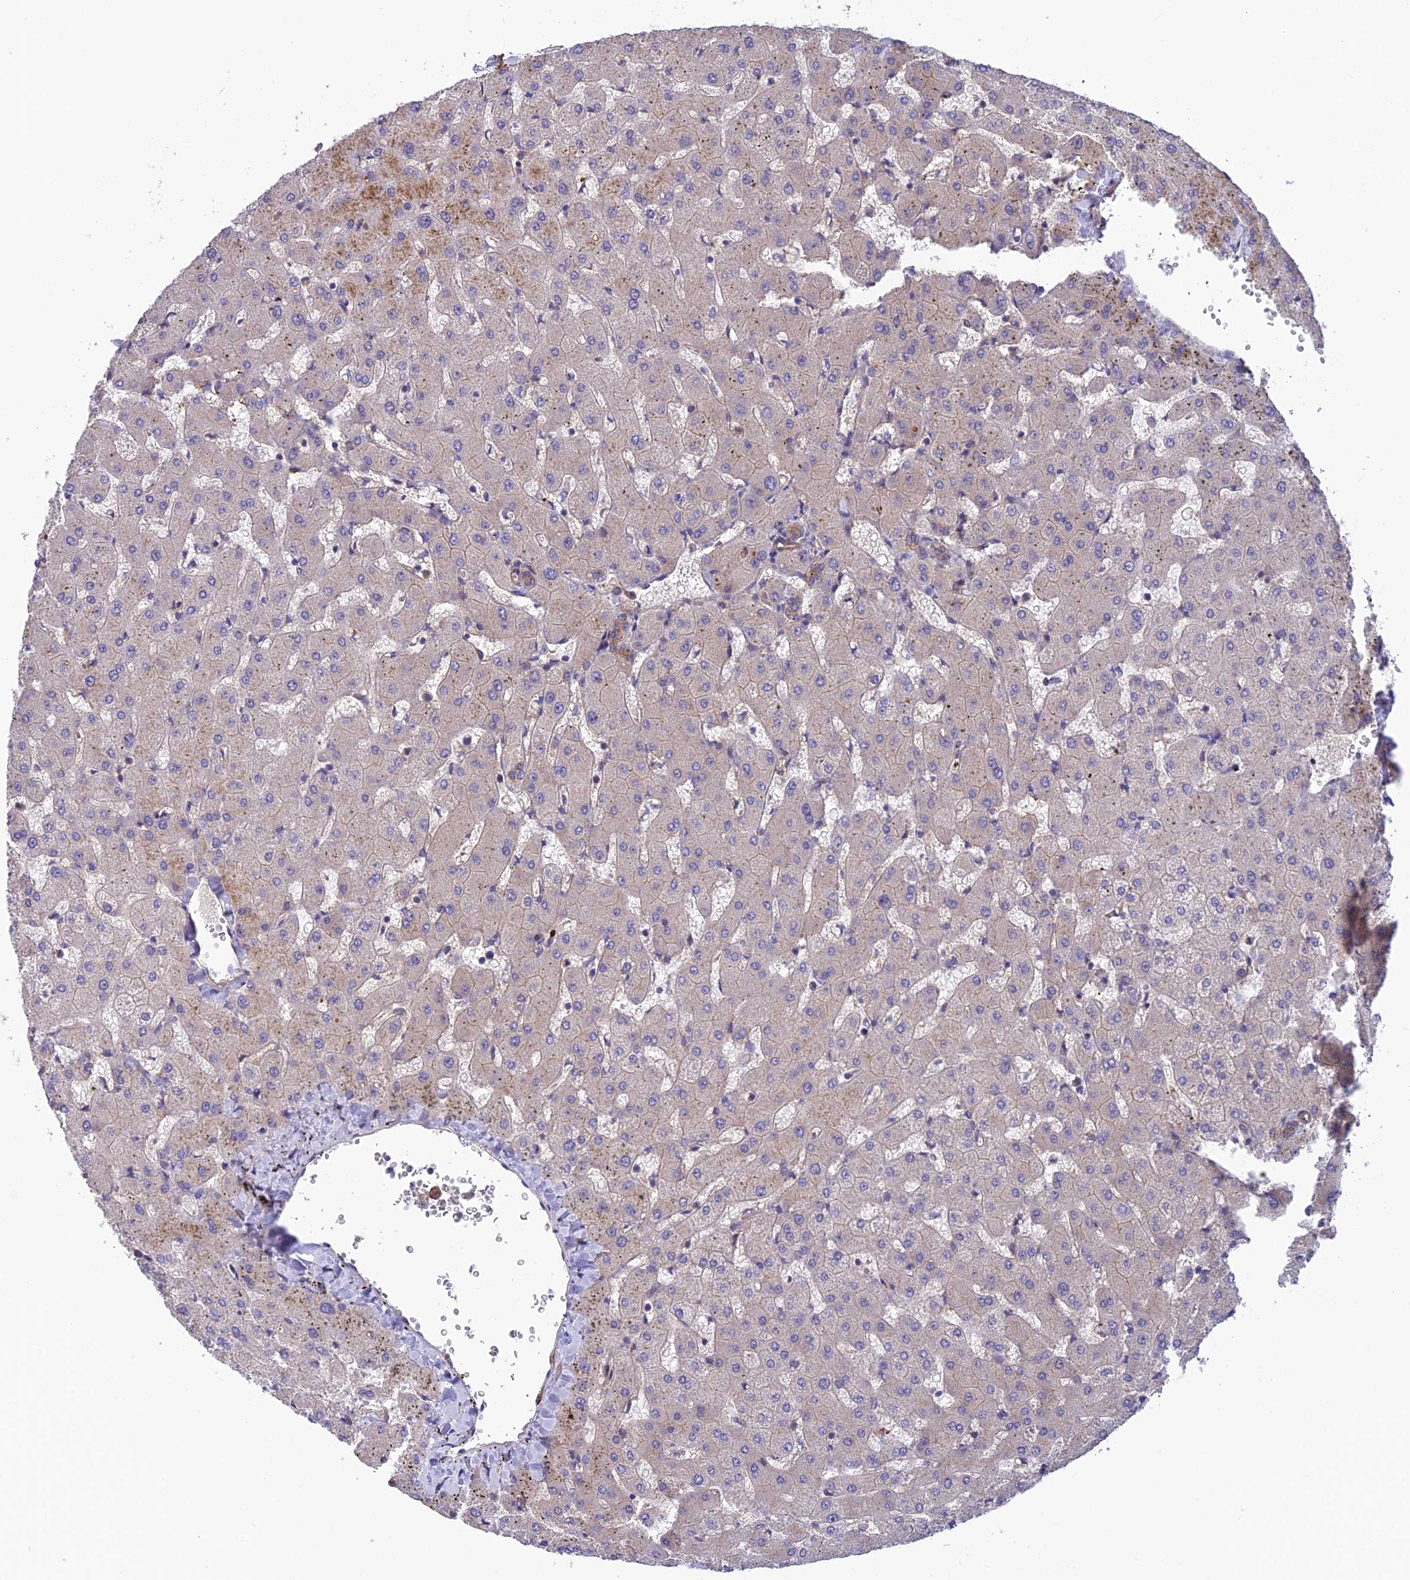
{"staining": {"intensity": "moderate", "quantity": ">75%", "location": "cytoplasmic/membranous"}, "tissue": "liver", "cell_type": "Cholangiocytes", "image_type": "normal", "snomed": [{"axis": "morphology", "description": "Normal tissue, NOS"}, {"axis": "topography", "description": "Liver"}], "caption": "Protein positivity by immunohistochemistry (IHC) exhibits moderate cytoplasmic/membranous staining in about >75% of cholangiocytes in normal liver. Using DAB (brown) and hematoxylin (blue) stains, captured at high magnification using brightfield microscopy.", "gene": "ADAMTS15", "patient": {"sex": "female", "age": 63}}